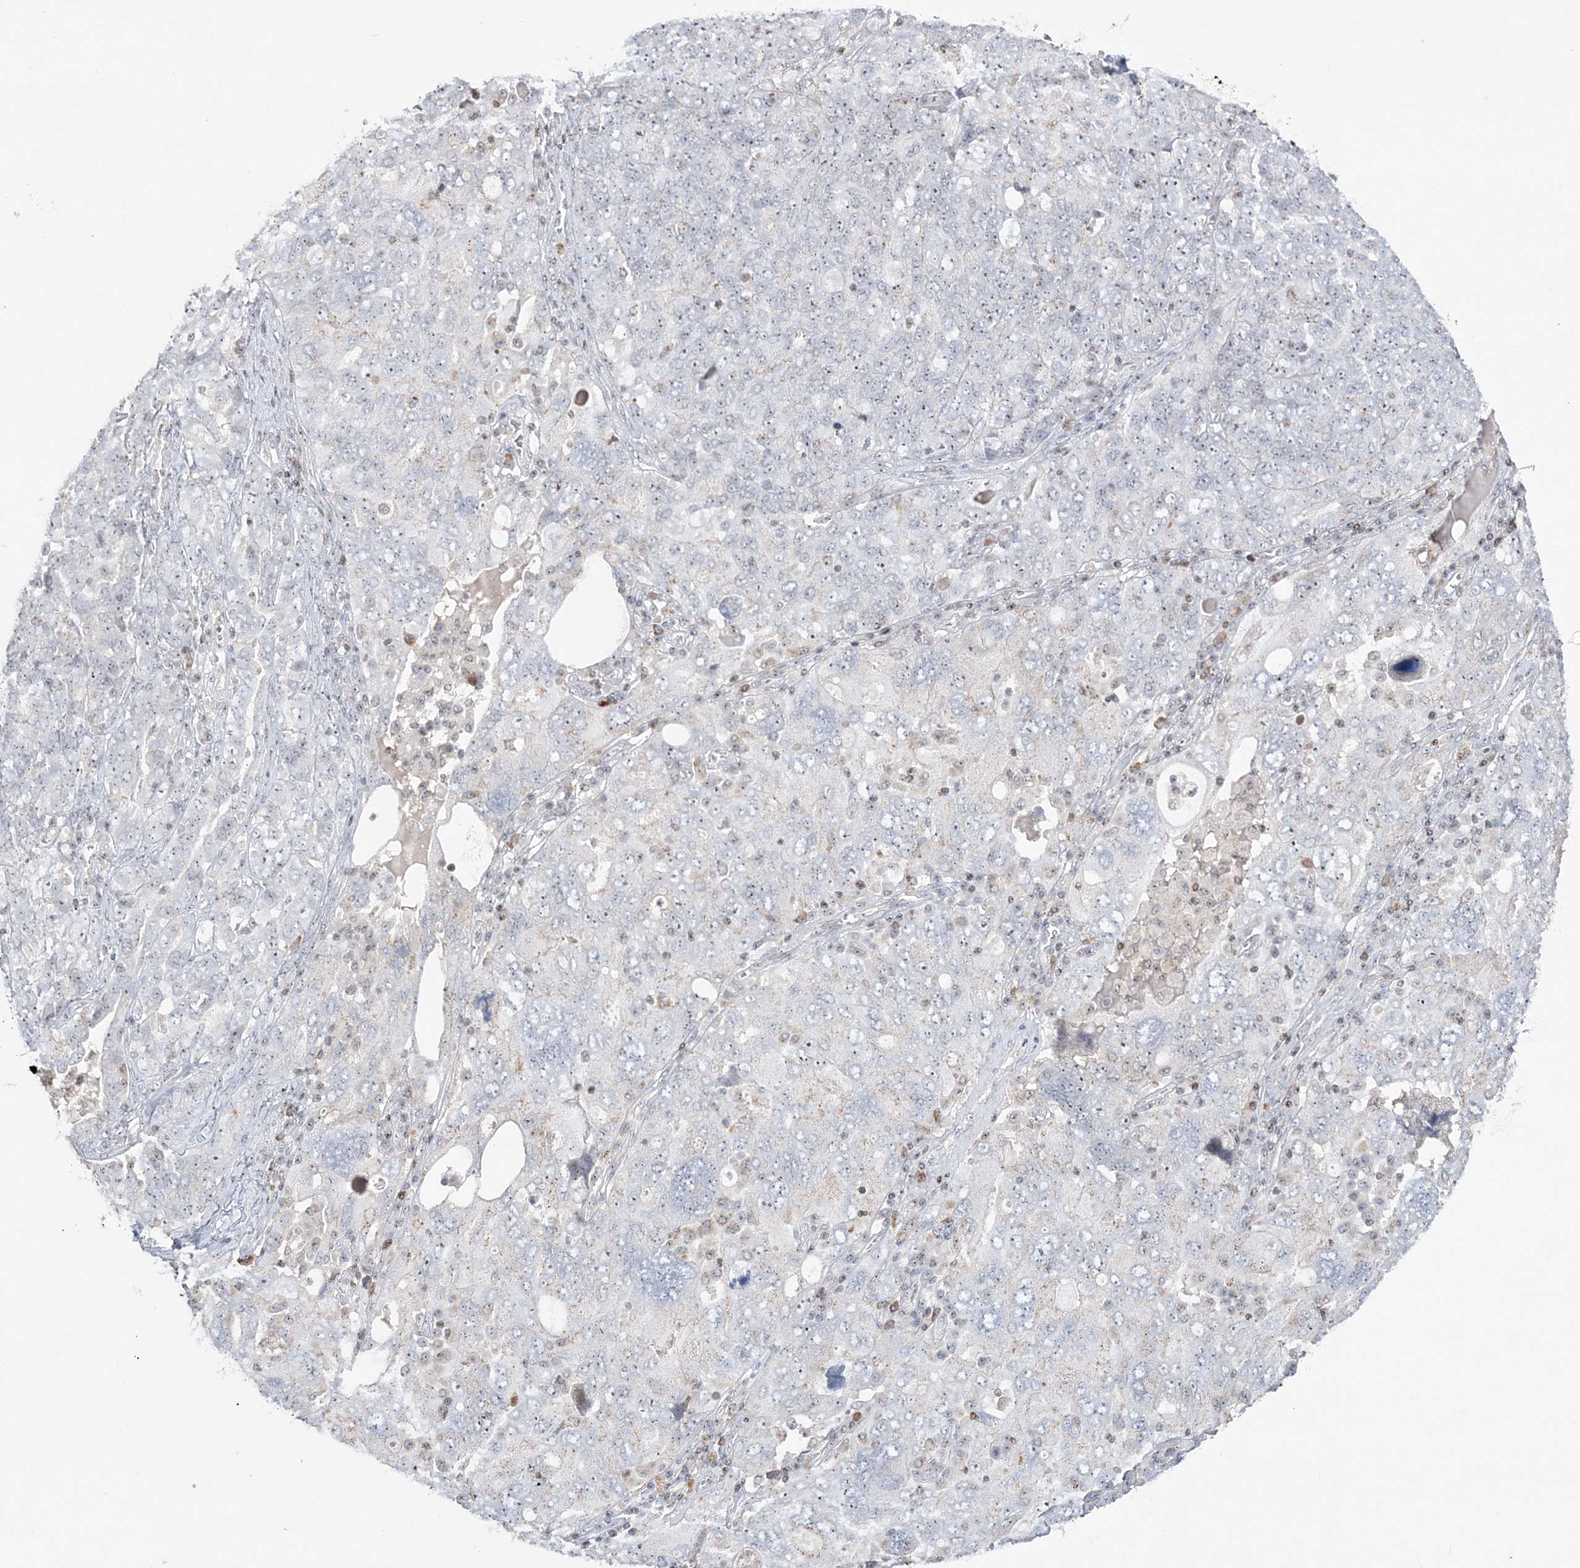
{"staining": {"intensity": "negative", "quantity": "none", "location": "none"}, "tissue": "ovarian cancer", "cell_type": "Tumor cells", "image_type": "cancer", "snomed": [{"axis": "morphology", "description": "Carcinoma, endometroid"}, {"axis": "topography", "description": "Ovary"}], "caption": "This photomicrograph is of ovarian cancer (endometroid carcinoma) stained with immunohistochemistry to label a protein in brown with the nuclei are counter-stained blue. There is no expression in tumor cells. Nuclei are stained in blue.", "gene": "SH3BP4", "patient": {"sex": "female", "age": 62}}